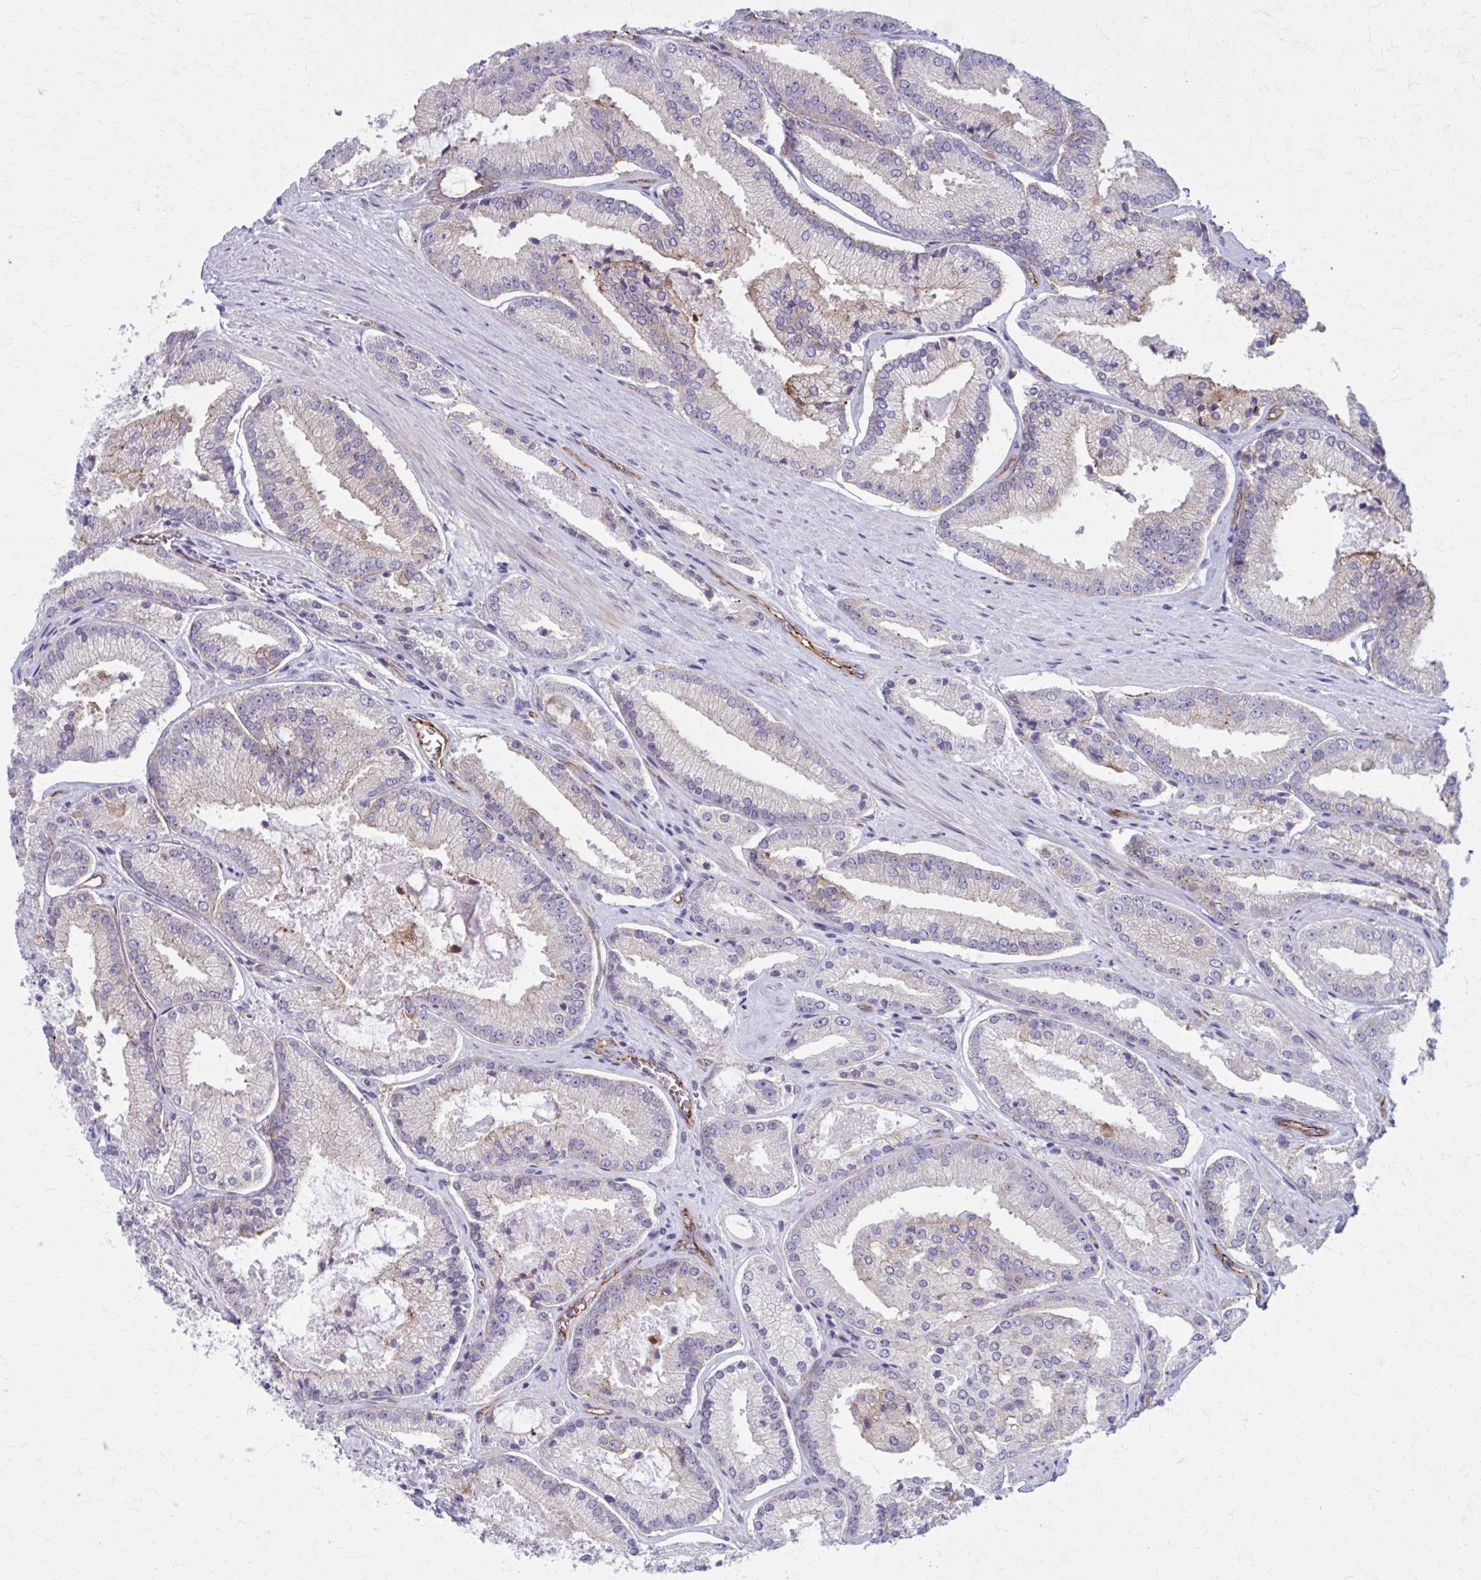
{"staining": {"intensity": "weak", "quantity": "<25%", "location": "cytoplasmic/membranous"}, "tissue": "prostate cancer", "cell_type": "Tumor cells", "image_type": "cancer", "snomed": [{"axis": "morphology", "description": "Adenocarcinoma, High grade"}, {"axis": "topography", "description": "Prostate"}], "caption": "A micrograph of human prostate high-grade adenocarcinoma is negative for staining in tumor cells.", "gene": "ZDHHC7", "patient": {"sex": "male", "age": 73}}